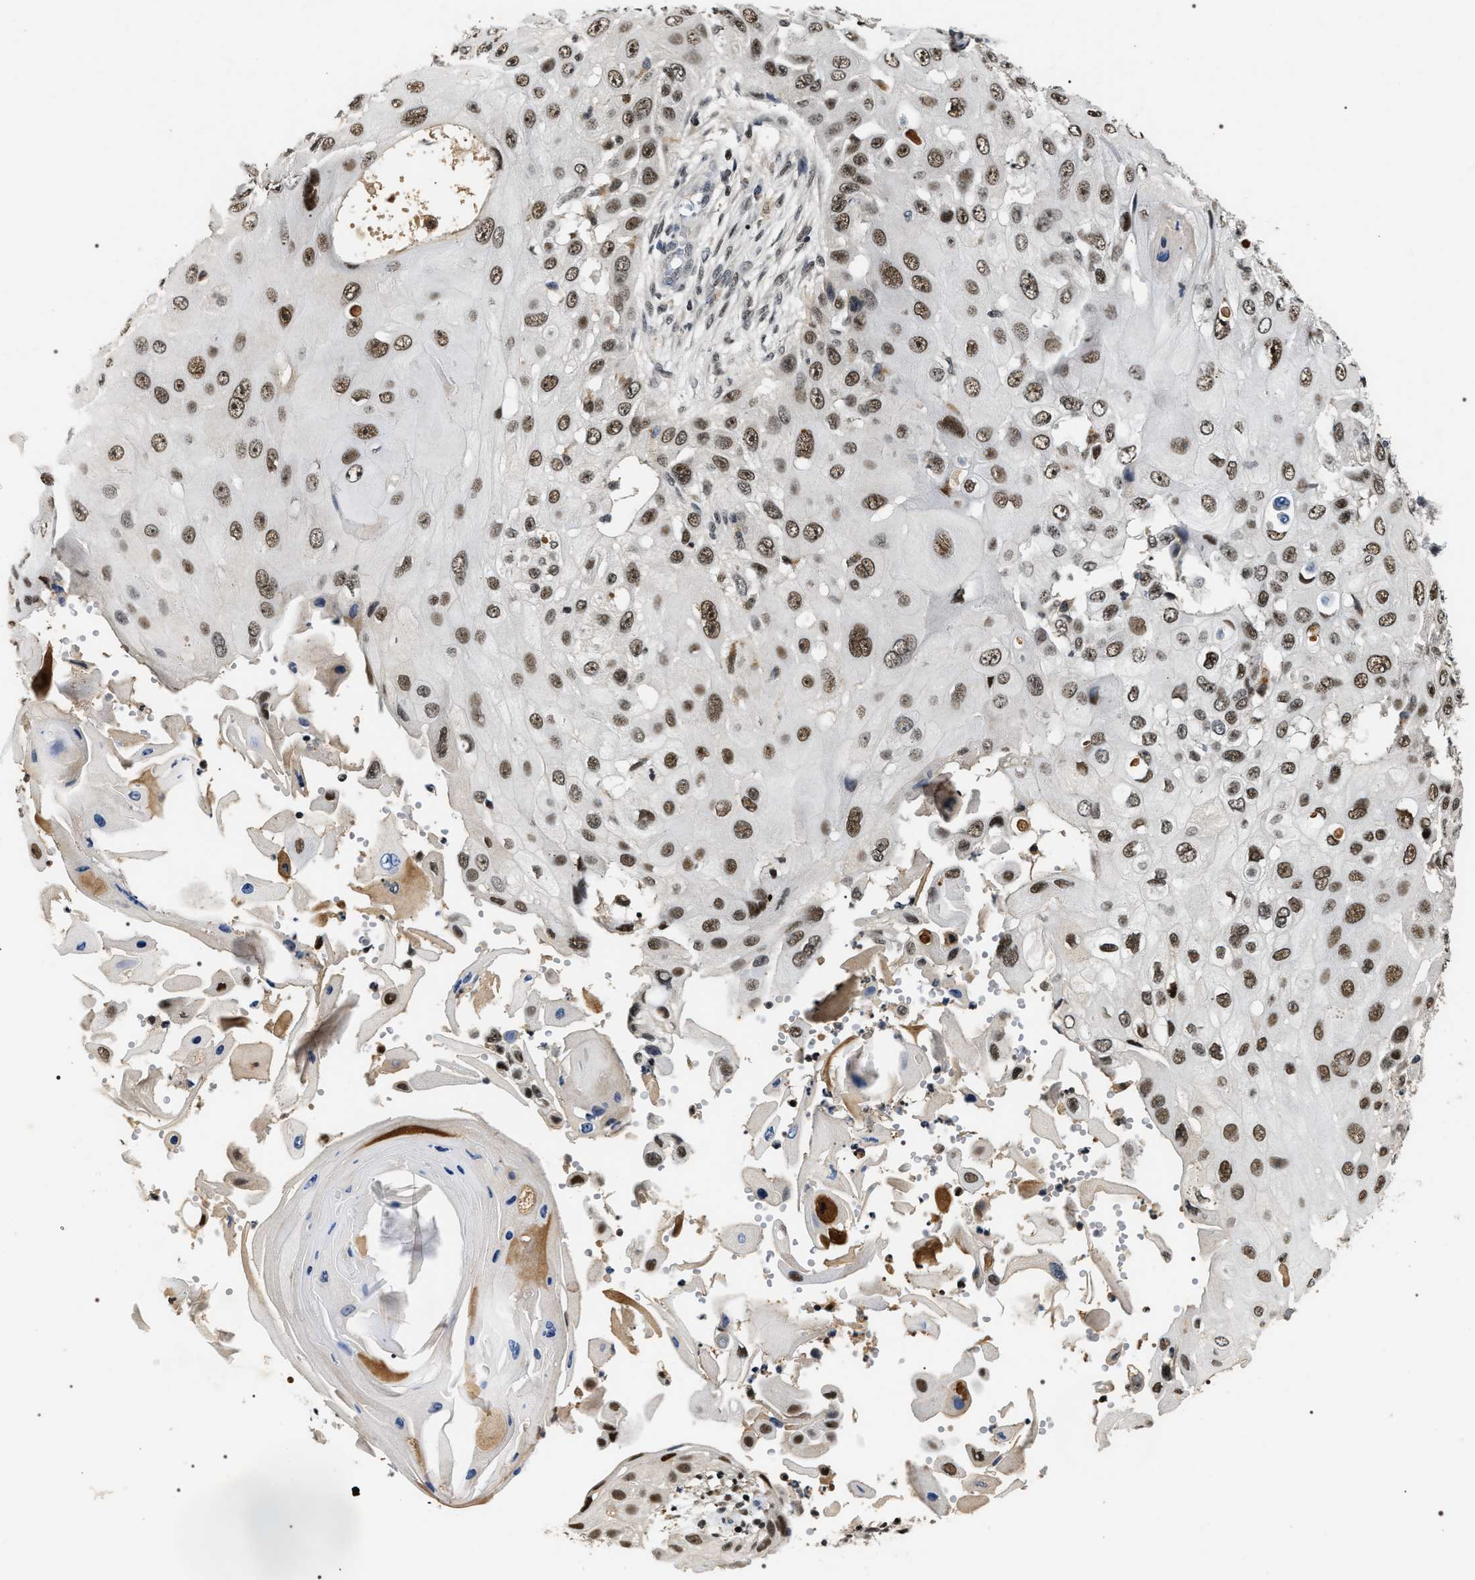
{"staining": {"intensity": "moderate", "quantity": ">75%", "location": "nuclear"}, "tissue": "skin cancer", "cell_type": "Tumor cells", "image_type": "cancer", "snomed": [{"axis": "morphology", "description": "Squamous cell carcinoma, NOS"}, {"axis": "topography", "description": "Skin"}], "caption": "This image exhibits immunohistochemistry (IHC) staining of human skin squamous cell carcinoma, with medium moderate nuclear expression in approximately >75% of tumor cells.", "gene": "C7orf25", "patient": {"sex": "female", "age": 44}}